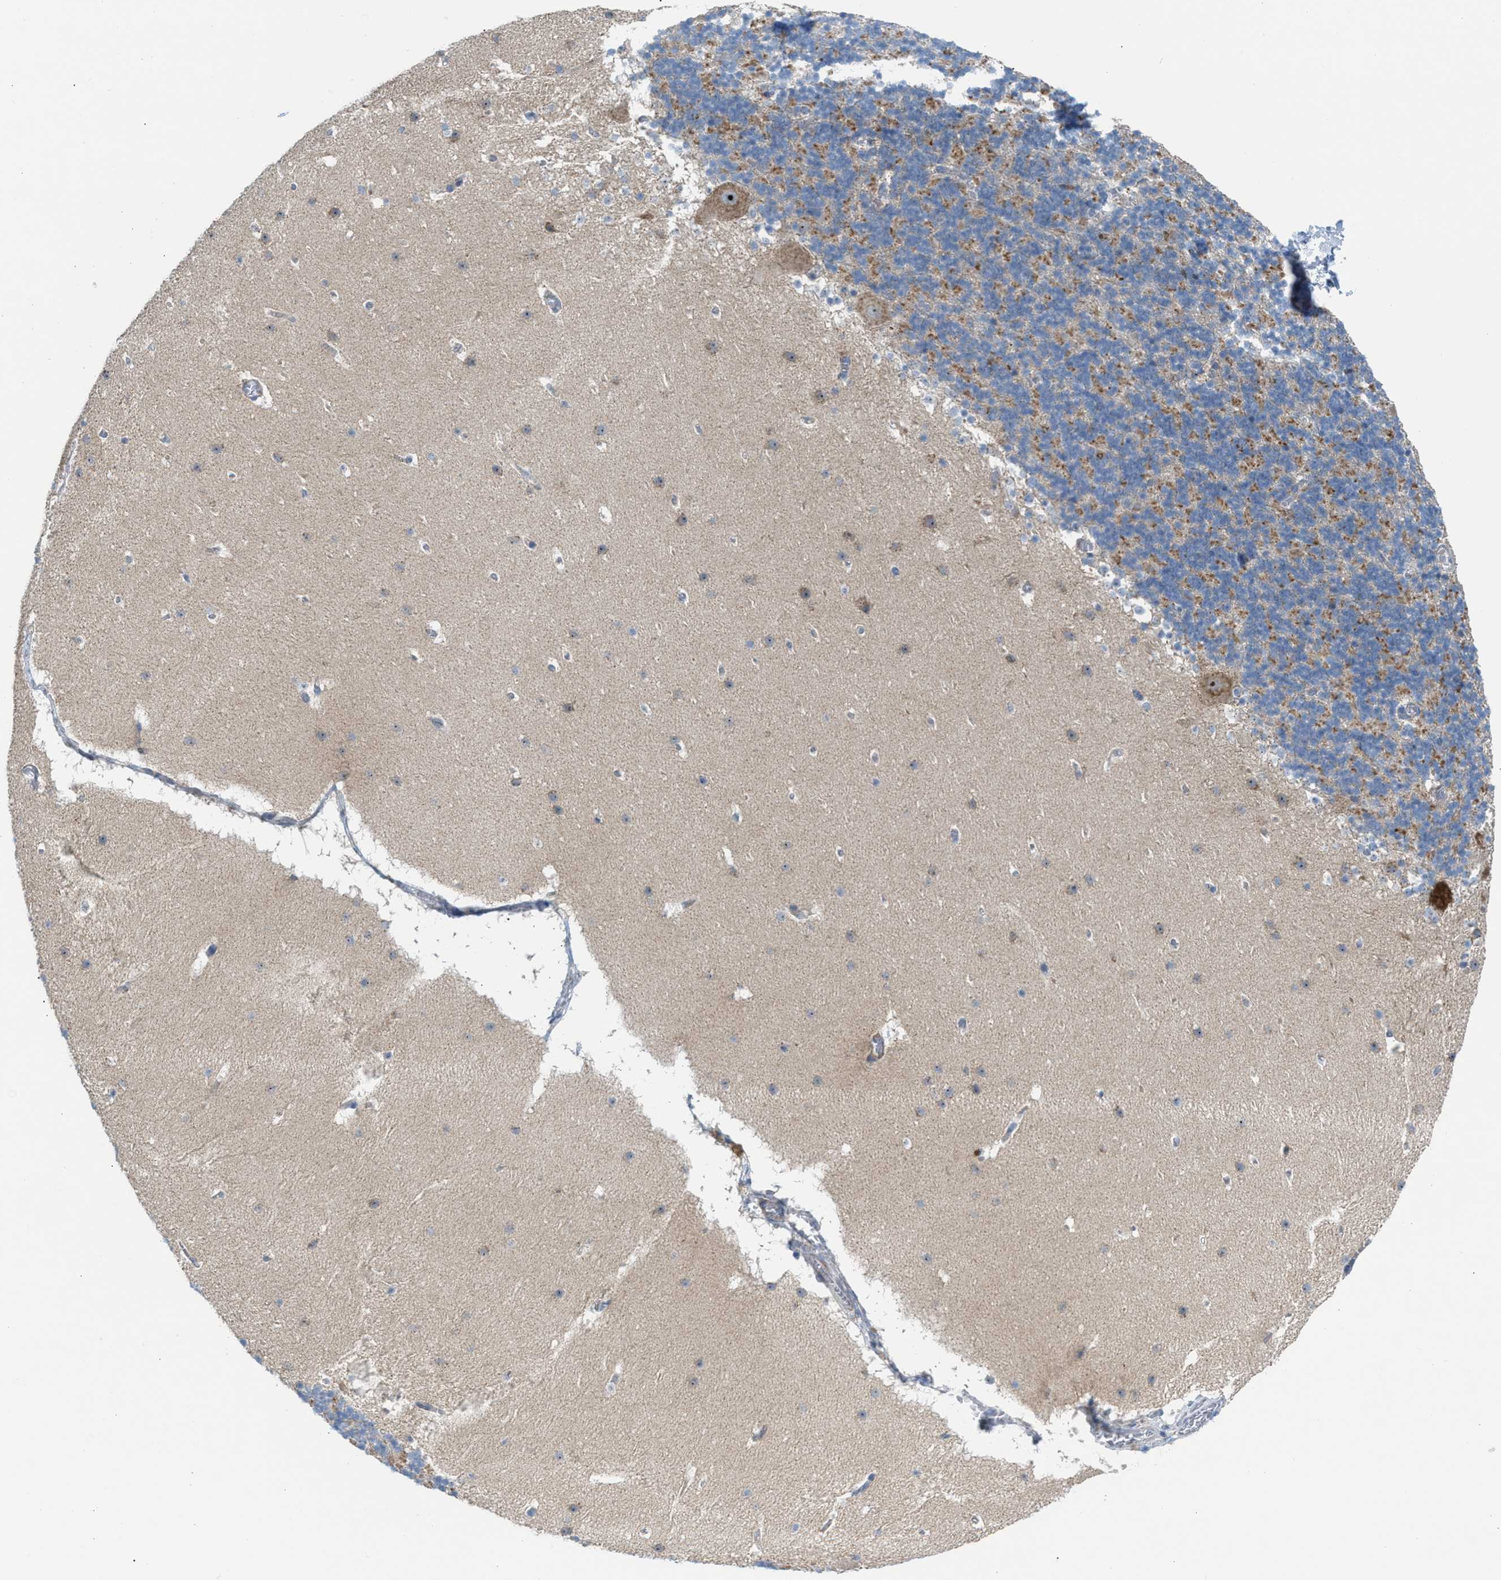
{"staining": {"intensity": "moderate", "quantity": "25%-75%", "location": "cytoplasmic/membranous"}, "tissue": "cerebellum", "cell_type": "Cells in granular layer", "image_type": "normal", "snomed": [{"axis": "morphology", "description": "Normal tissue, NOS"}, {"axis": "topography", "description": "Cerebellum"}], "caption": "Protein staining of benign cerebellum displays moderate cytoplasmic/membranous expression in approximately 25%-75% of cells in granular layer.", "gene": "TPH1", "patient": {"sex": "male", "age": 45}}